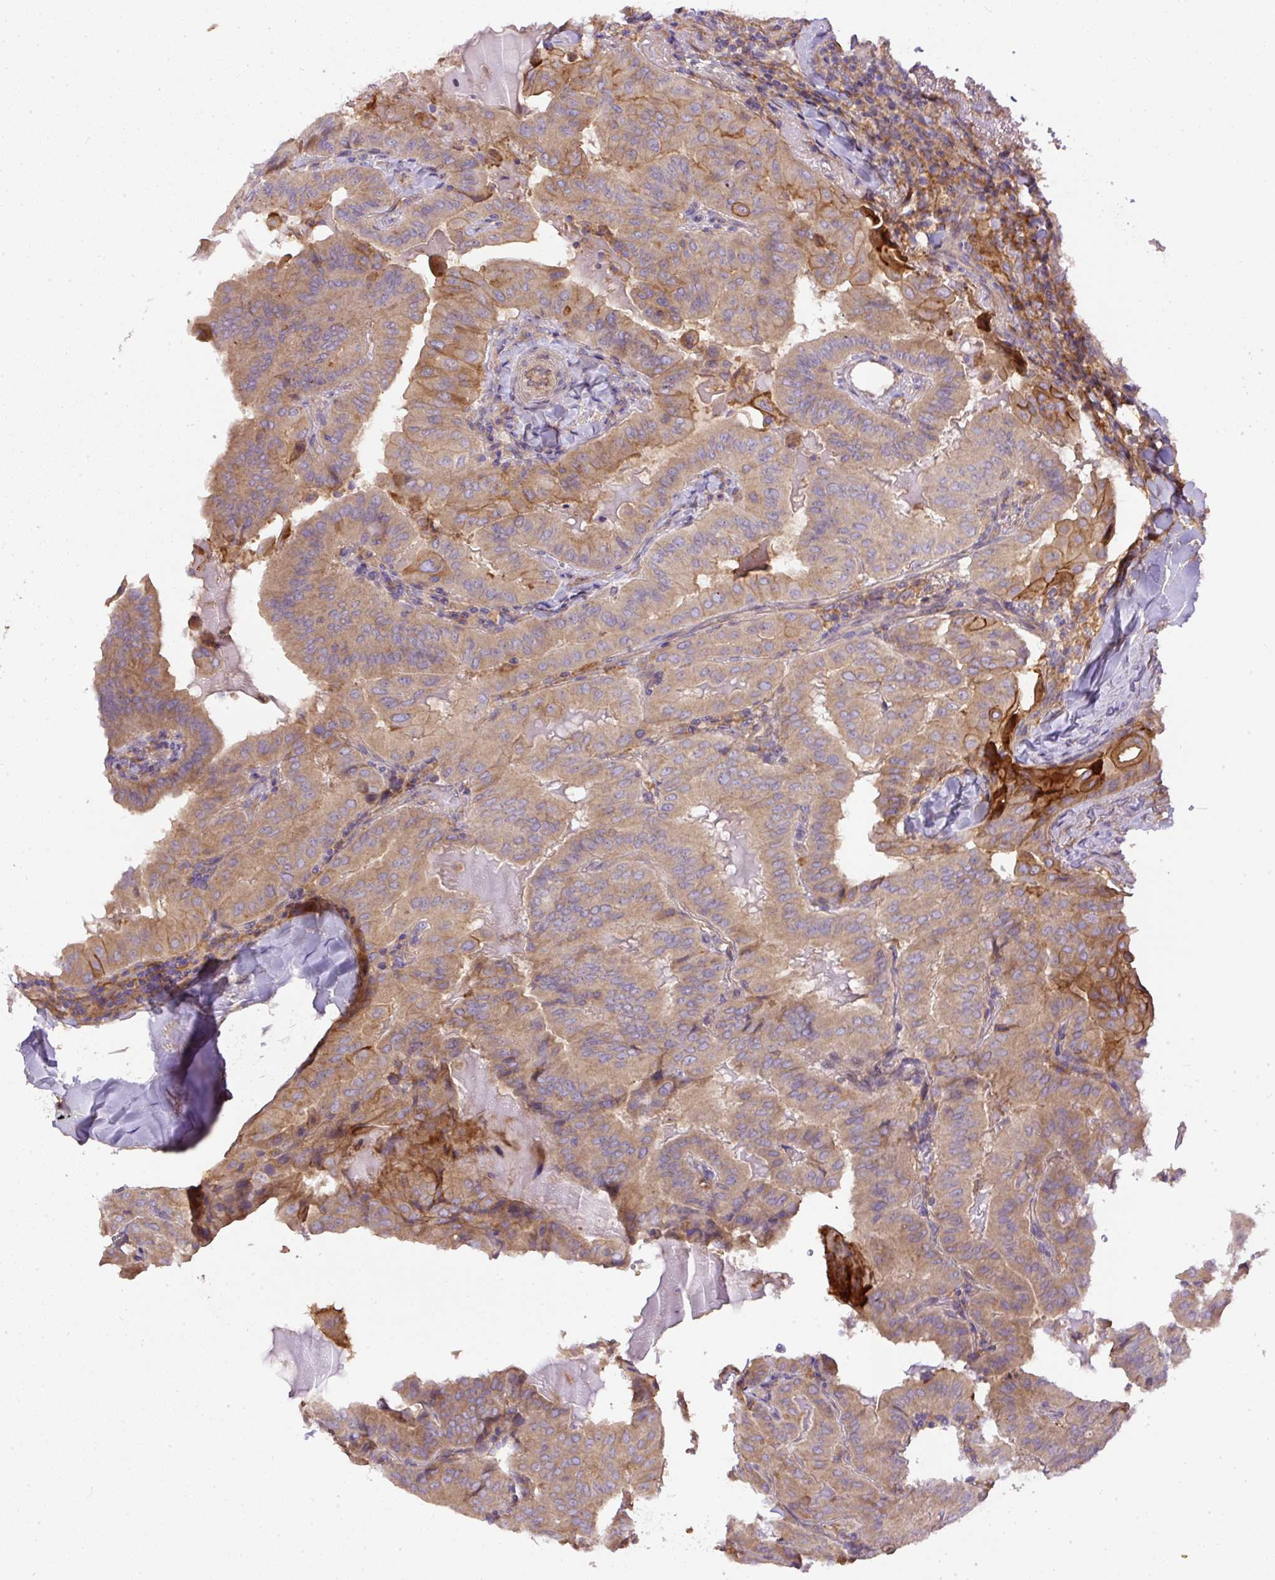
{"staining": {"intensity": "moderate", "quantity": ">75%", "location": "cytoplasmic/membranous"}, "tissue": "thyroid cancer", "cell_type": "Tumor cells", "image_type": "cancer", "snomed": [{"axis": "morphology", "description": "Papillary adenocarcinoma, NOS"}, {"axis": "topography", "description": "Thyroid gland"}], "caption": "Human thyroid papillary adenocarcinoma stained for a protein (brown) demonstrates moderate cytoplasmic/membranous positive positivity in approximately >75% of tumor cells.", "gene": "DAPK1", "patient": {"sex": "female", "age": 68}}